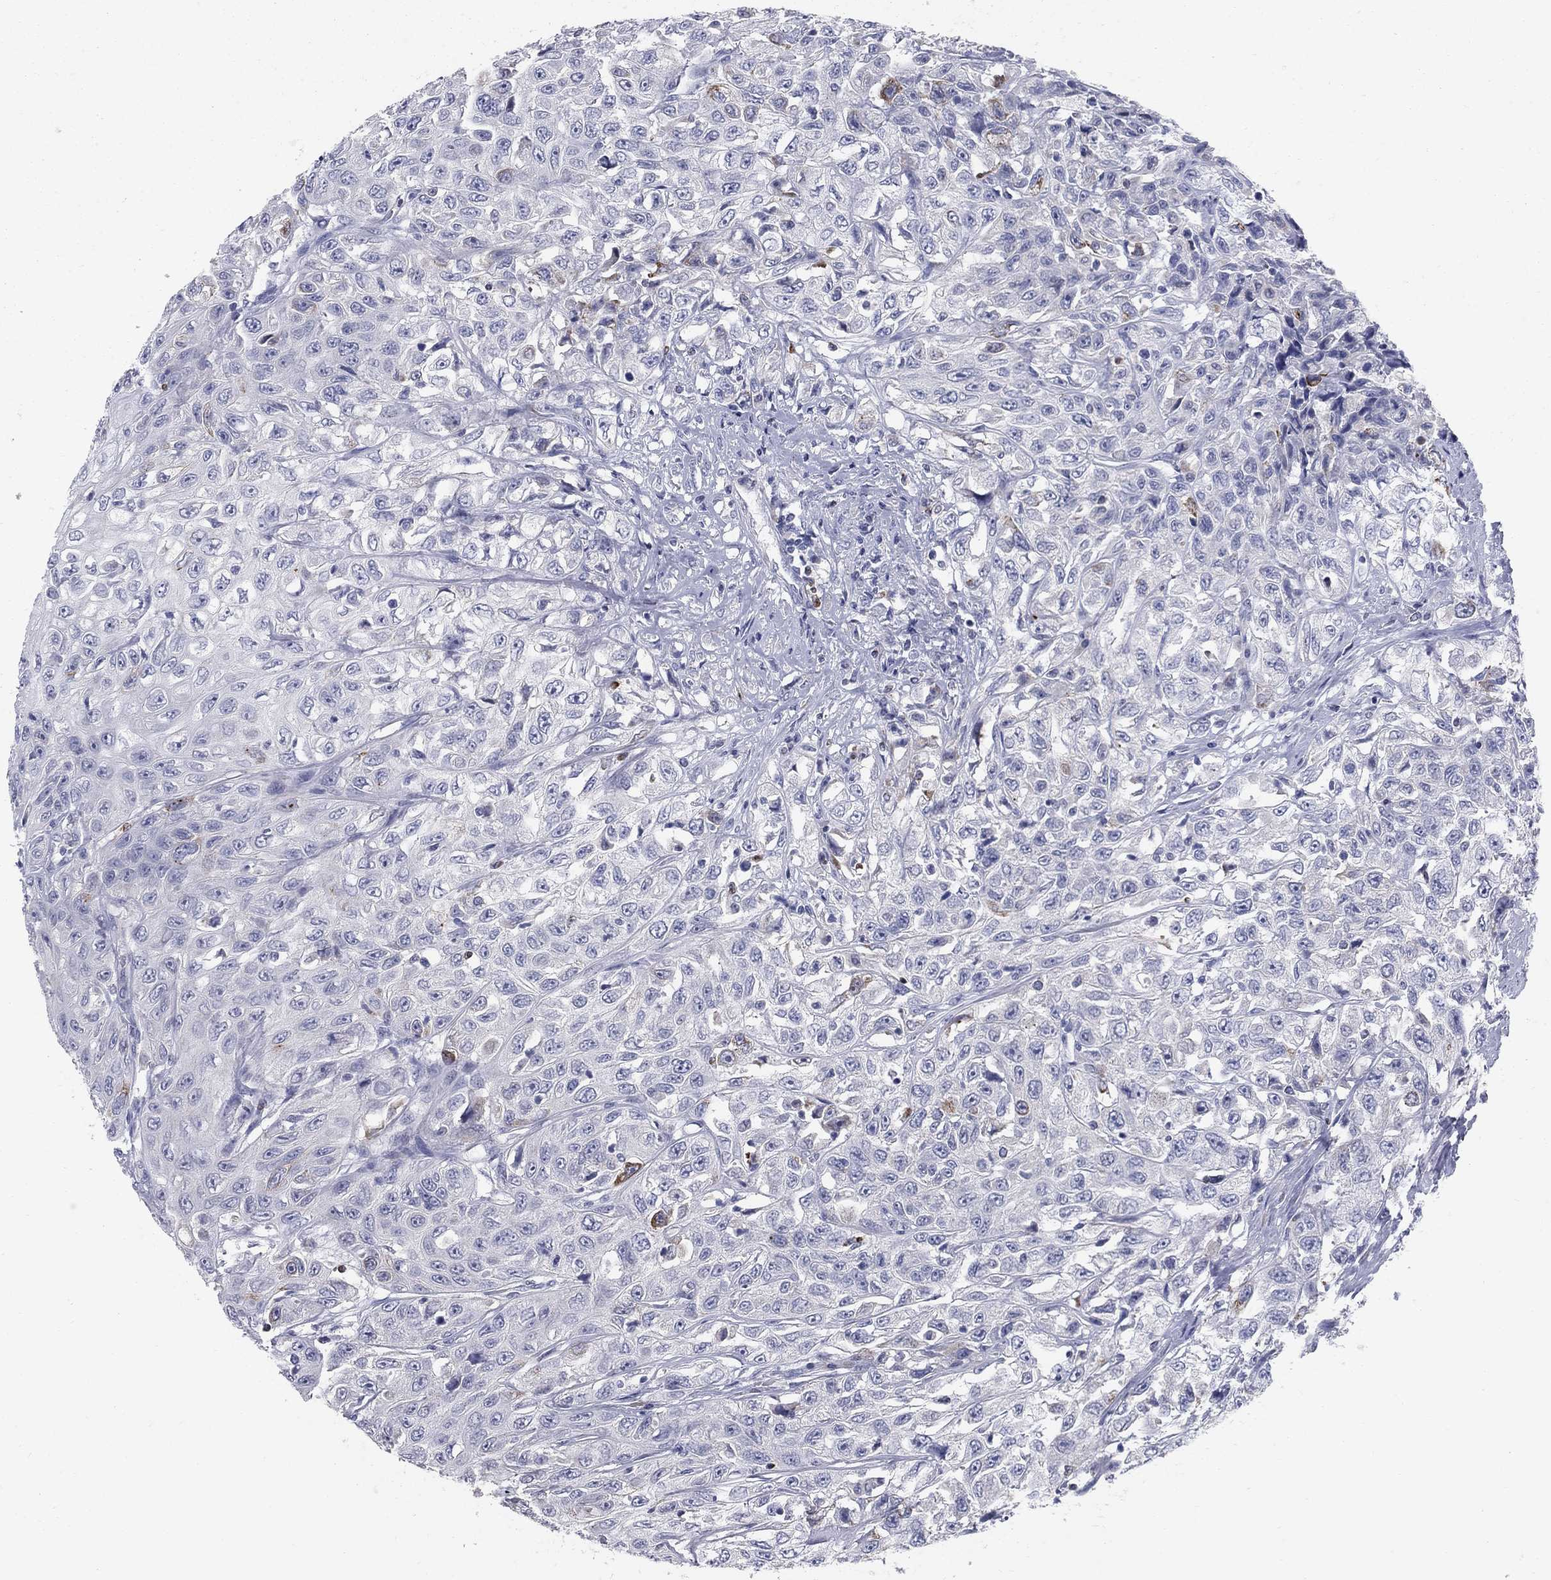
{"staining": {"intensity": "negative", "quantity": "none", "location": "none"}, "tissue": "urothelial cancer", "cell_type": "Tumor cells", "image_type": "cancer", "snomed": [{"axis": "morphology", "description": "Urothelial carcinoma, High grade"}, {"axis": "topography", "description": "Urinary bladder"}], "caption": "Immunohistochemical staining of urothelial cancer demonstrates no significant staining in tumor cells.", "gene": "NTRK2", "patient": {"sex": "female", "age": 56}}